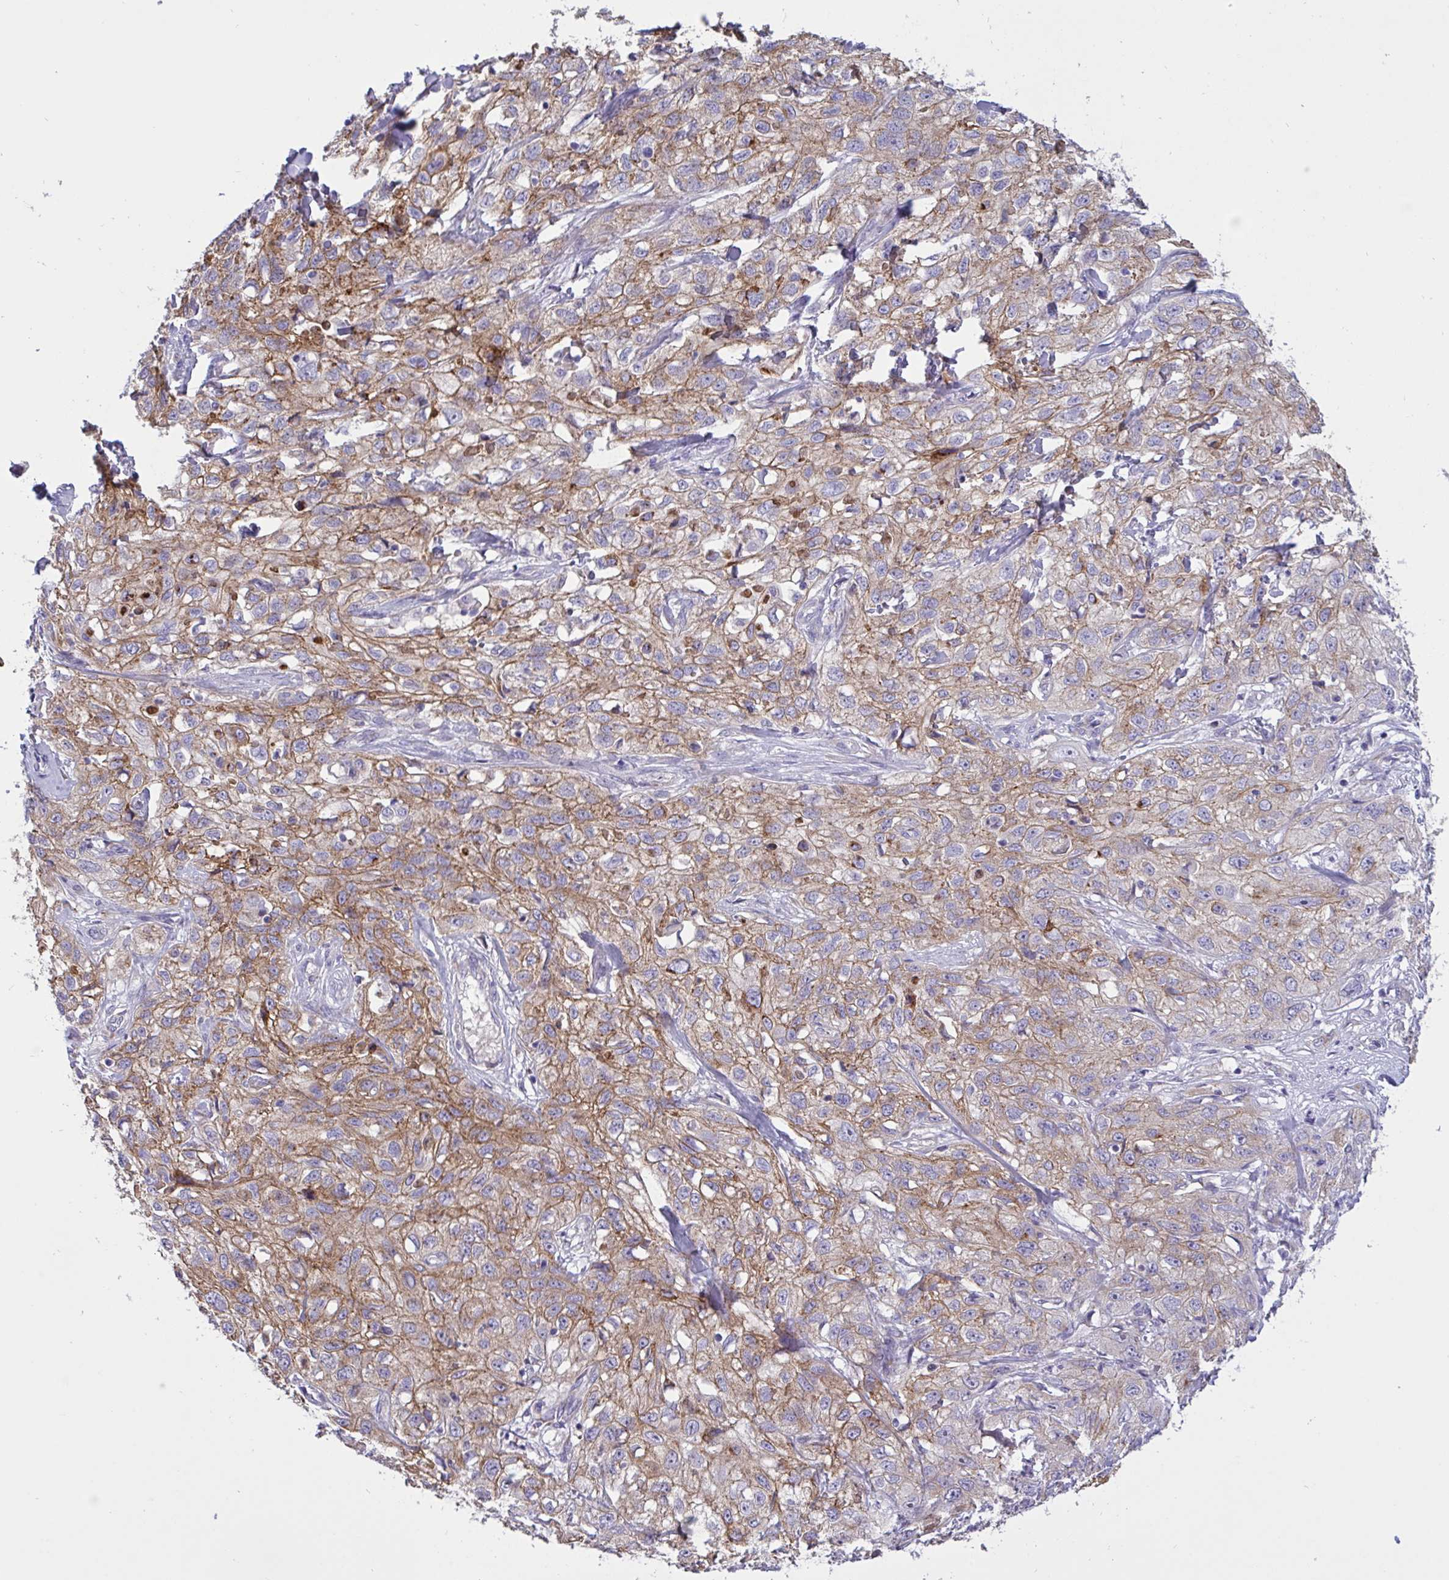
{"staining": {"intensity": "moderate", "quantity": ">75%", "location": "cytoplasmic/membranous"}, "tissue": "skin cancer", "cell_type": "Tumor cells", "image_type": "cancer", "snomed": [{"axis": "morphology", "description": "Squamous cell carcinoma, NOS"}, {"axis": "topography", "description": "Skin"}, {"axis": "topography", "description": "Vulva"}], "caption": "Tumor cells display medium levels of moderate cytoplasmic/membranous positivity in about >75% of cells in human skin cancer (squamous cell carcinoma). (brown staining indicates protein expression, while blue staining denotes nuclei).", "gene": "DSC3", "patient": {"sex": "female", "age": 86}}